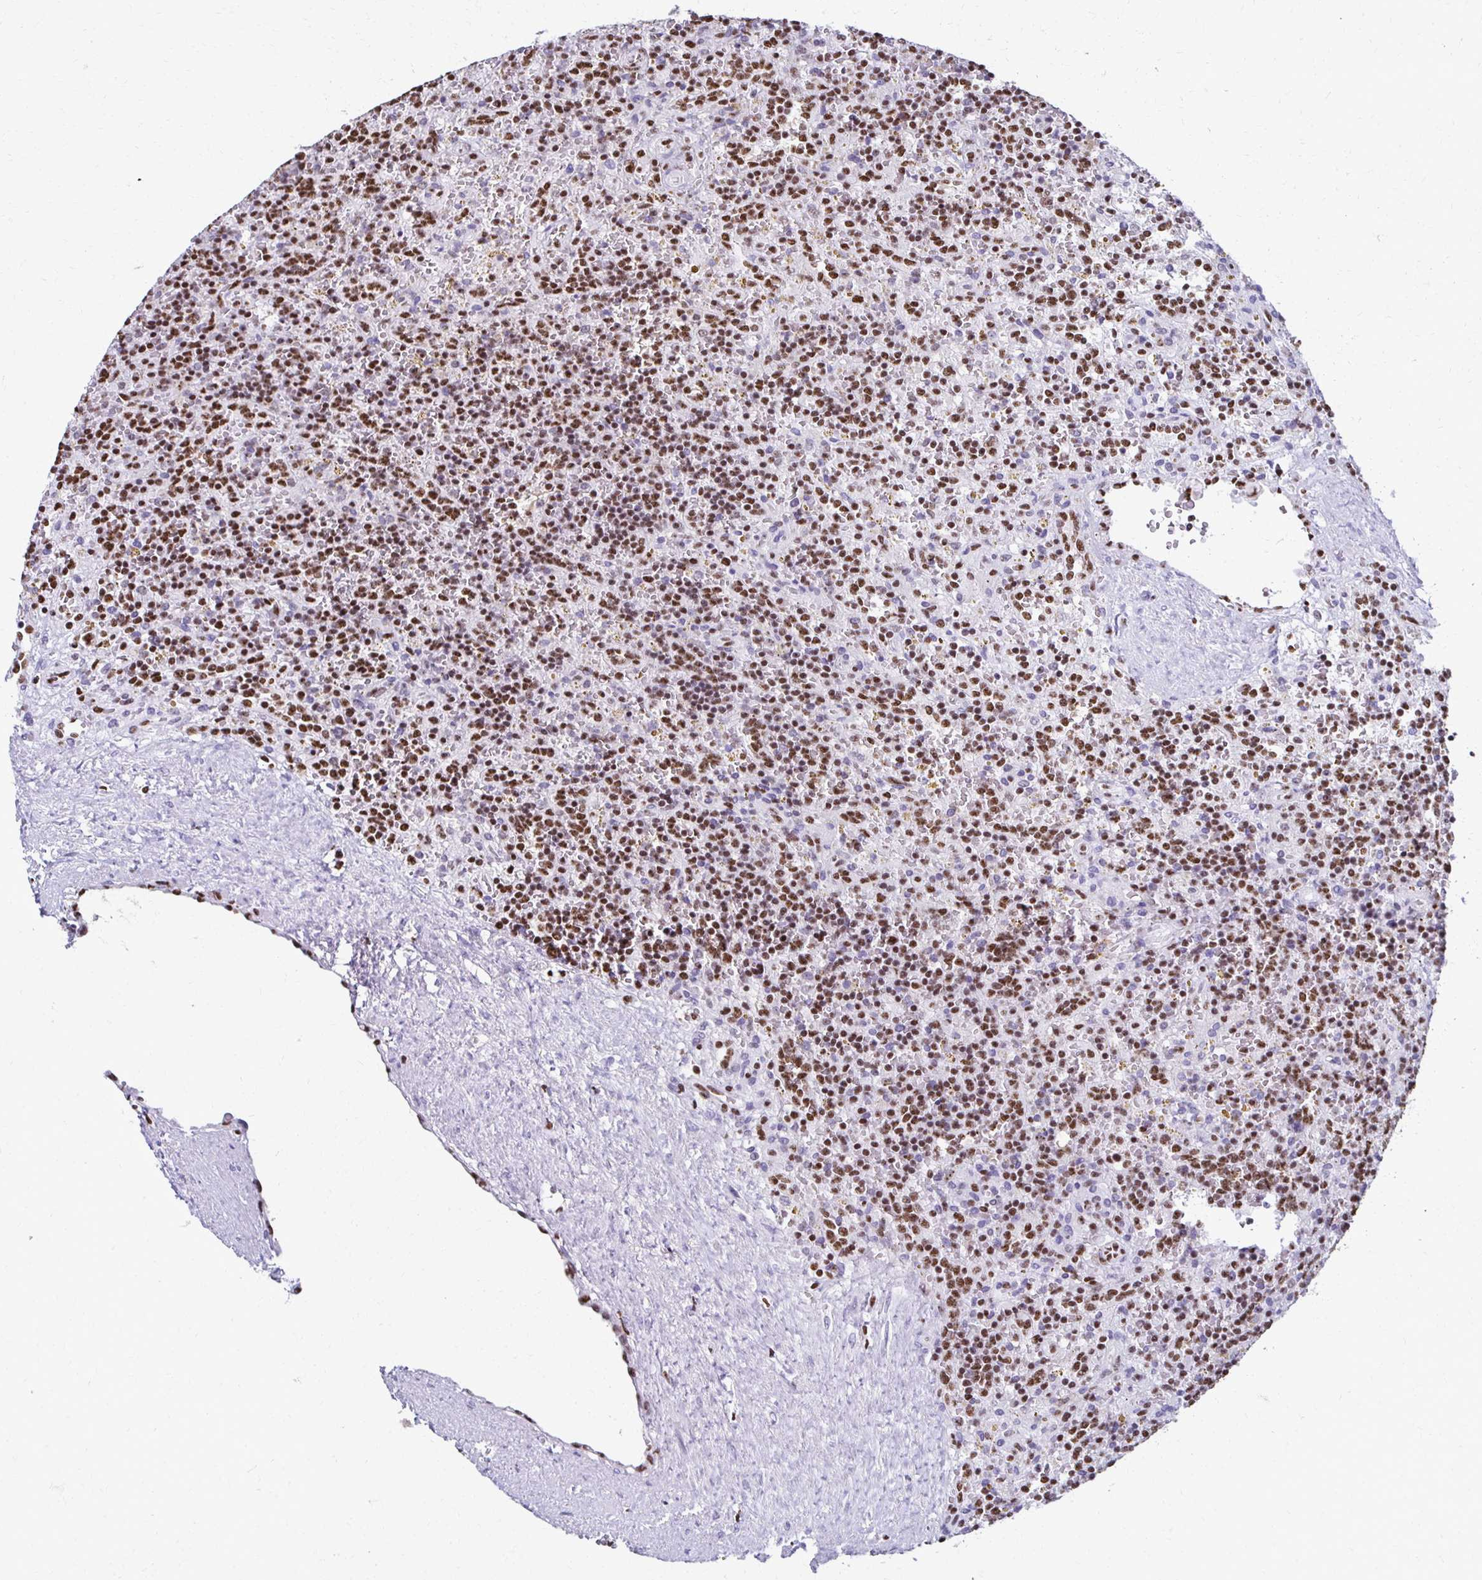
{"staining": {"intensity": "moderate", "quantity": ">75%", "location": "nuclear"}, "tissue": "lymphoma", "cell_type": "Tumor cells", "image_type": "cancer", "snomed": [{"axis": "morphology", "description": "Malignant lymphoma, non-Hodgkin's type, Low grade"}, {"axis": "topography", "description": "Spleen"}], "caption": "Immunohistochemical staining of lymphoma reveals moderate nuclear protein positivity in approximately >75% of tumor cells.", "gene": "NONO", "patient": {"sex": "male", "age": 67}}